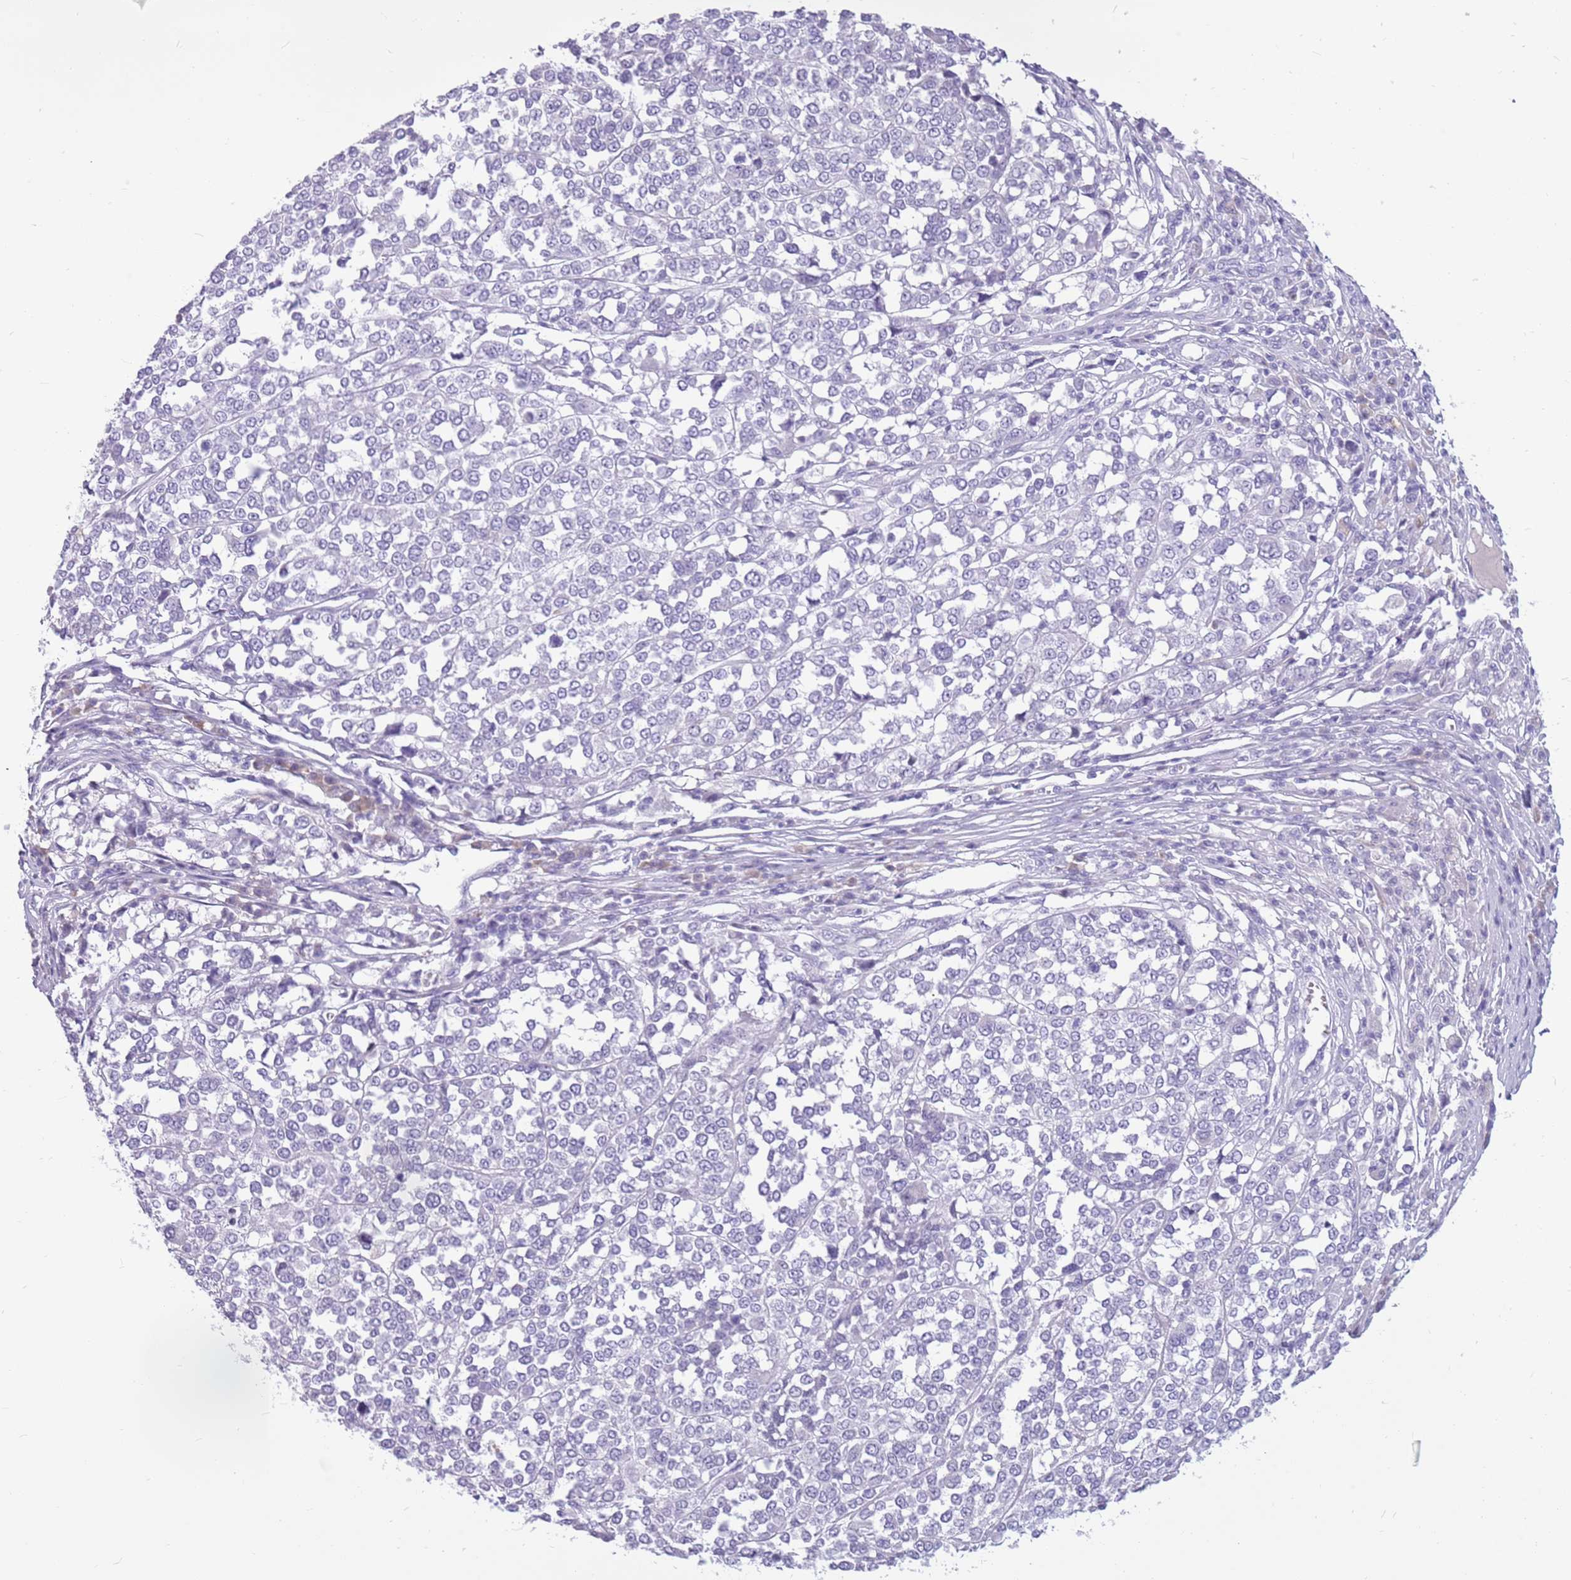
{"staining": {"intensity": "negative", "quantity": "none", "location": "none"}, "tissue": "melanoma", "cell_type": "Tumor cells", "image_type": "cancer", "snomed": [{"axis": "morphology", "description": "Malignant melanoma, Metastatic site"}, {"axis": "topography", "description": "Lymph node"}], "caption": "Immunohistochemistry photomicrograph of neoplastic tissue: malignant melanoma (metastatic site) stained with DAB demonstrates no significant protein expression in tumor cells. (Immunohistochemistry (ihc), brightfield microscopy, high magnification).", "gene": "ZNF425", "patient": {"sex": "male", "age": 44}}